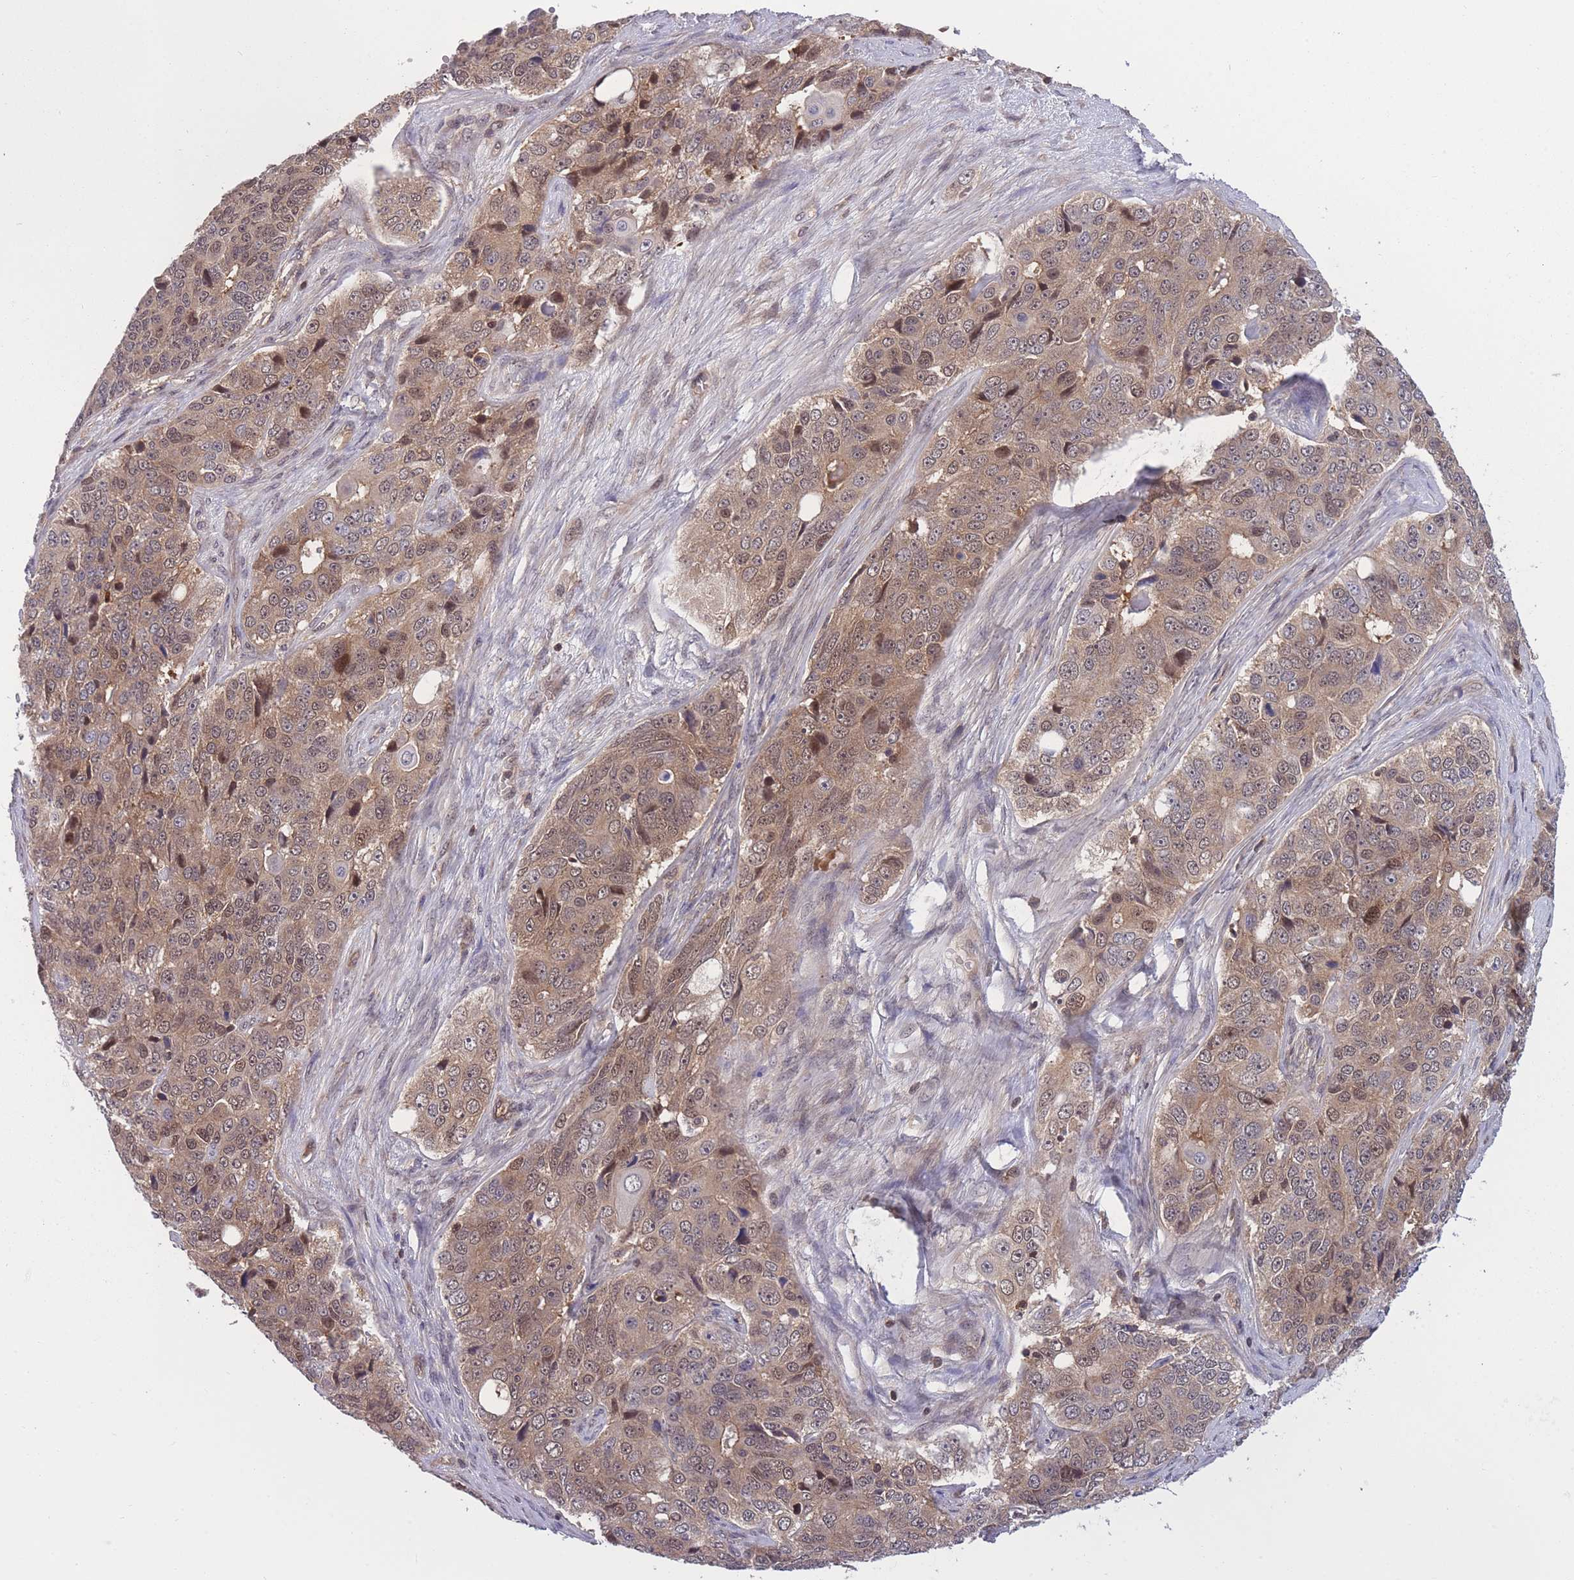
{"staining": {"intensity": "moderate", "quantity": ">75%", "location": "cytoplasmic/membranous,nuclear"}, "tissue": "ovarian cancer", "cell_type": "Tumor cells", "image_type": "cancer", "snomed": [{"axis": "morphology", "description": "Carcinoma, endometroid"}, {"axis": "topography", "description": "Ovary"}], "caption": "Protein expression analysis of human endometroid carcinoma (ovarian) reveals moderate cytoplasmic/membranous and nuclear staining in about >75% of tumor cells.", "gene": "UBE2N", "patient": {"sex": "female", "age": 51}}